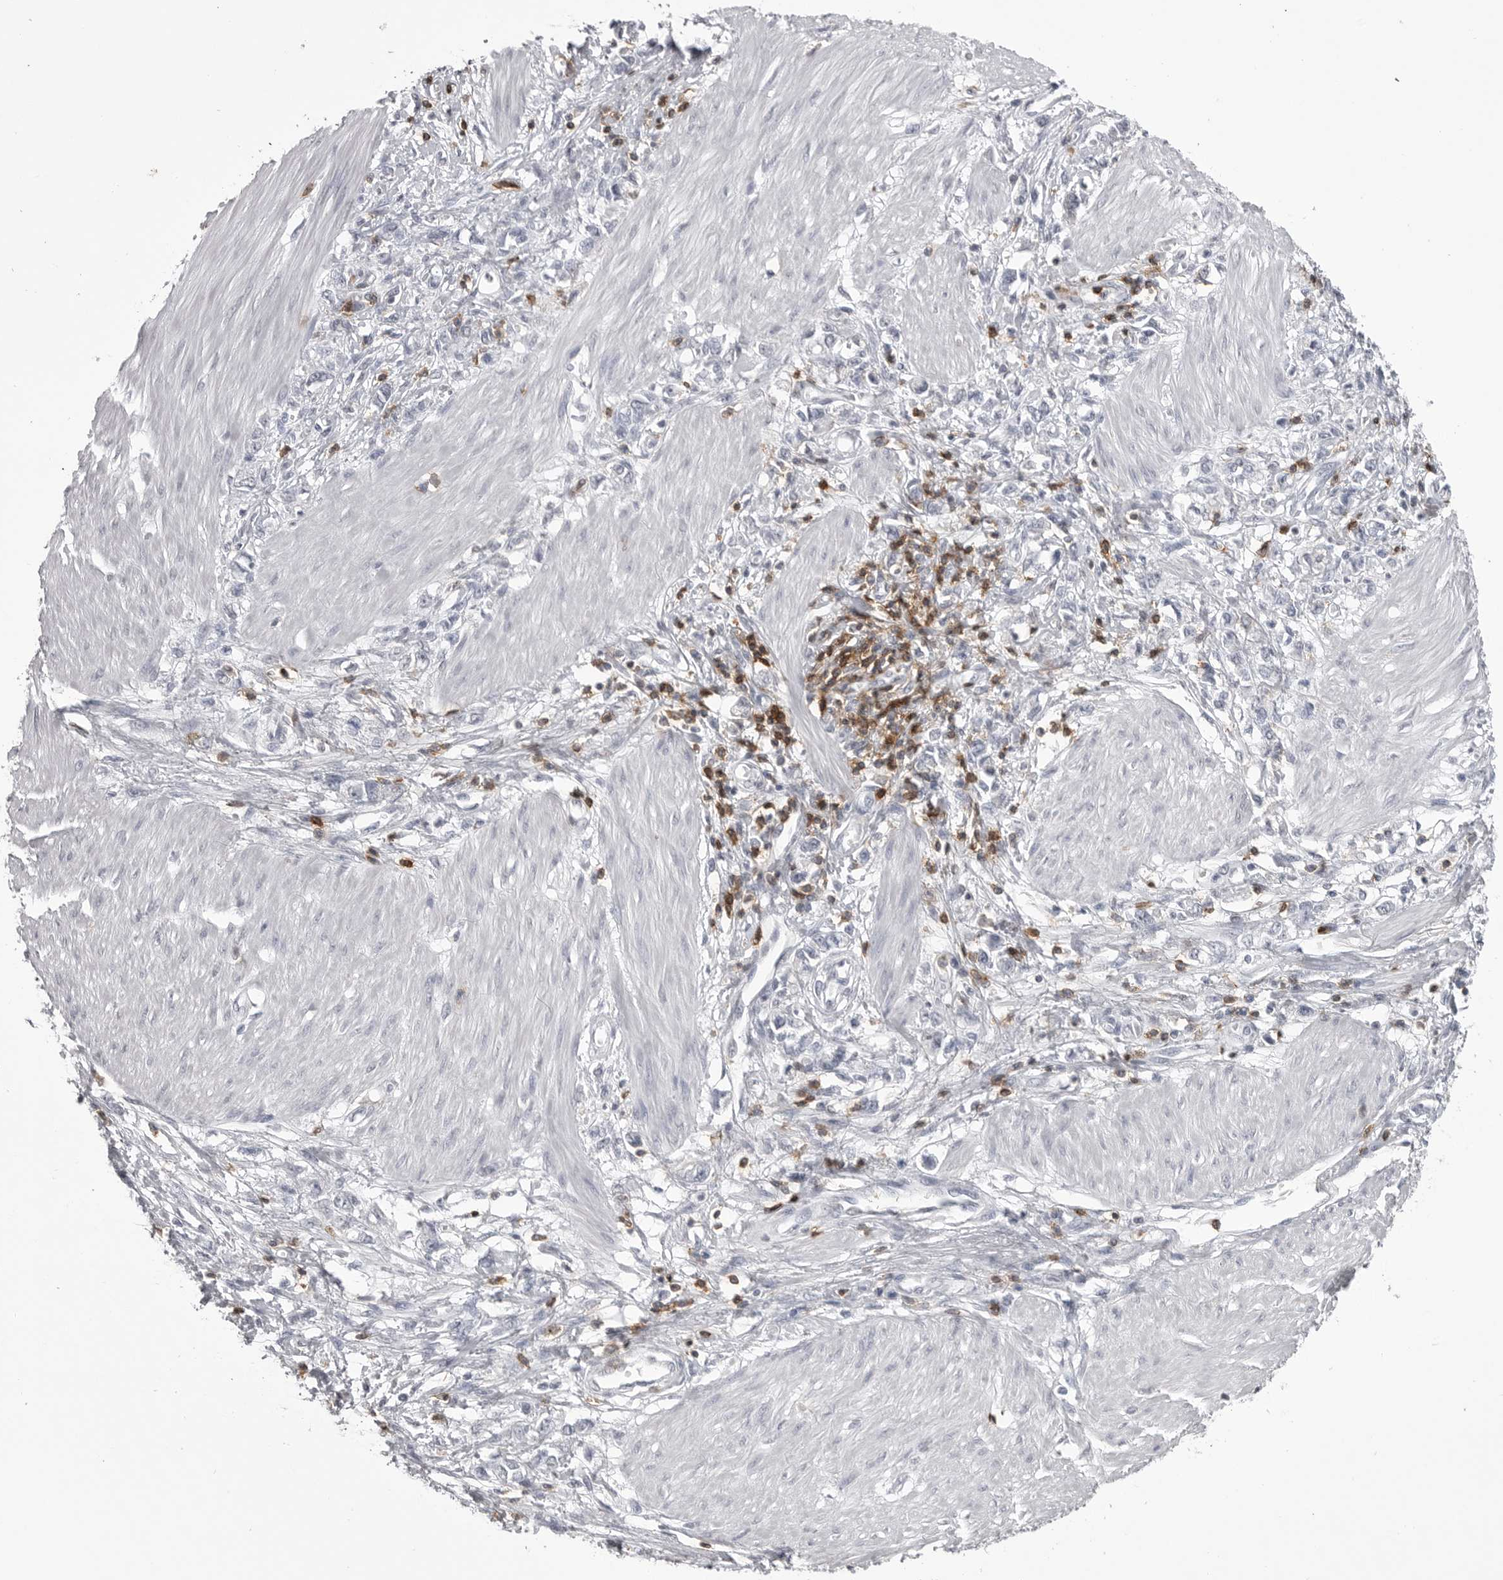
{"staining": {"intensity": "negative", "quantity": "none", "location": "none"}, "tissue": "stomach cancer", "cell_type": "Tumor cells", "image_type": "cancer", "snomed": [{"axis": "morphology", "description": "Adenocarcinoma, NOS"}, {"axis": "topography", "description": "Stomach"}], "caption": "IHC image of neoplastic tissue: human stomach cancer stained with DAB reveals no significant protein expression in tumor cells.", "gene": "ITGAL", "patient": {"sex": "female", "age": 76}}